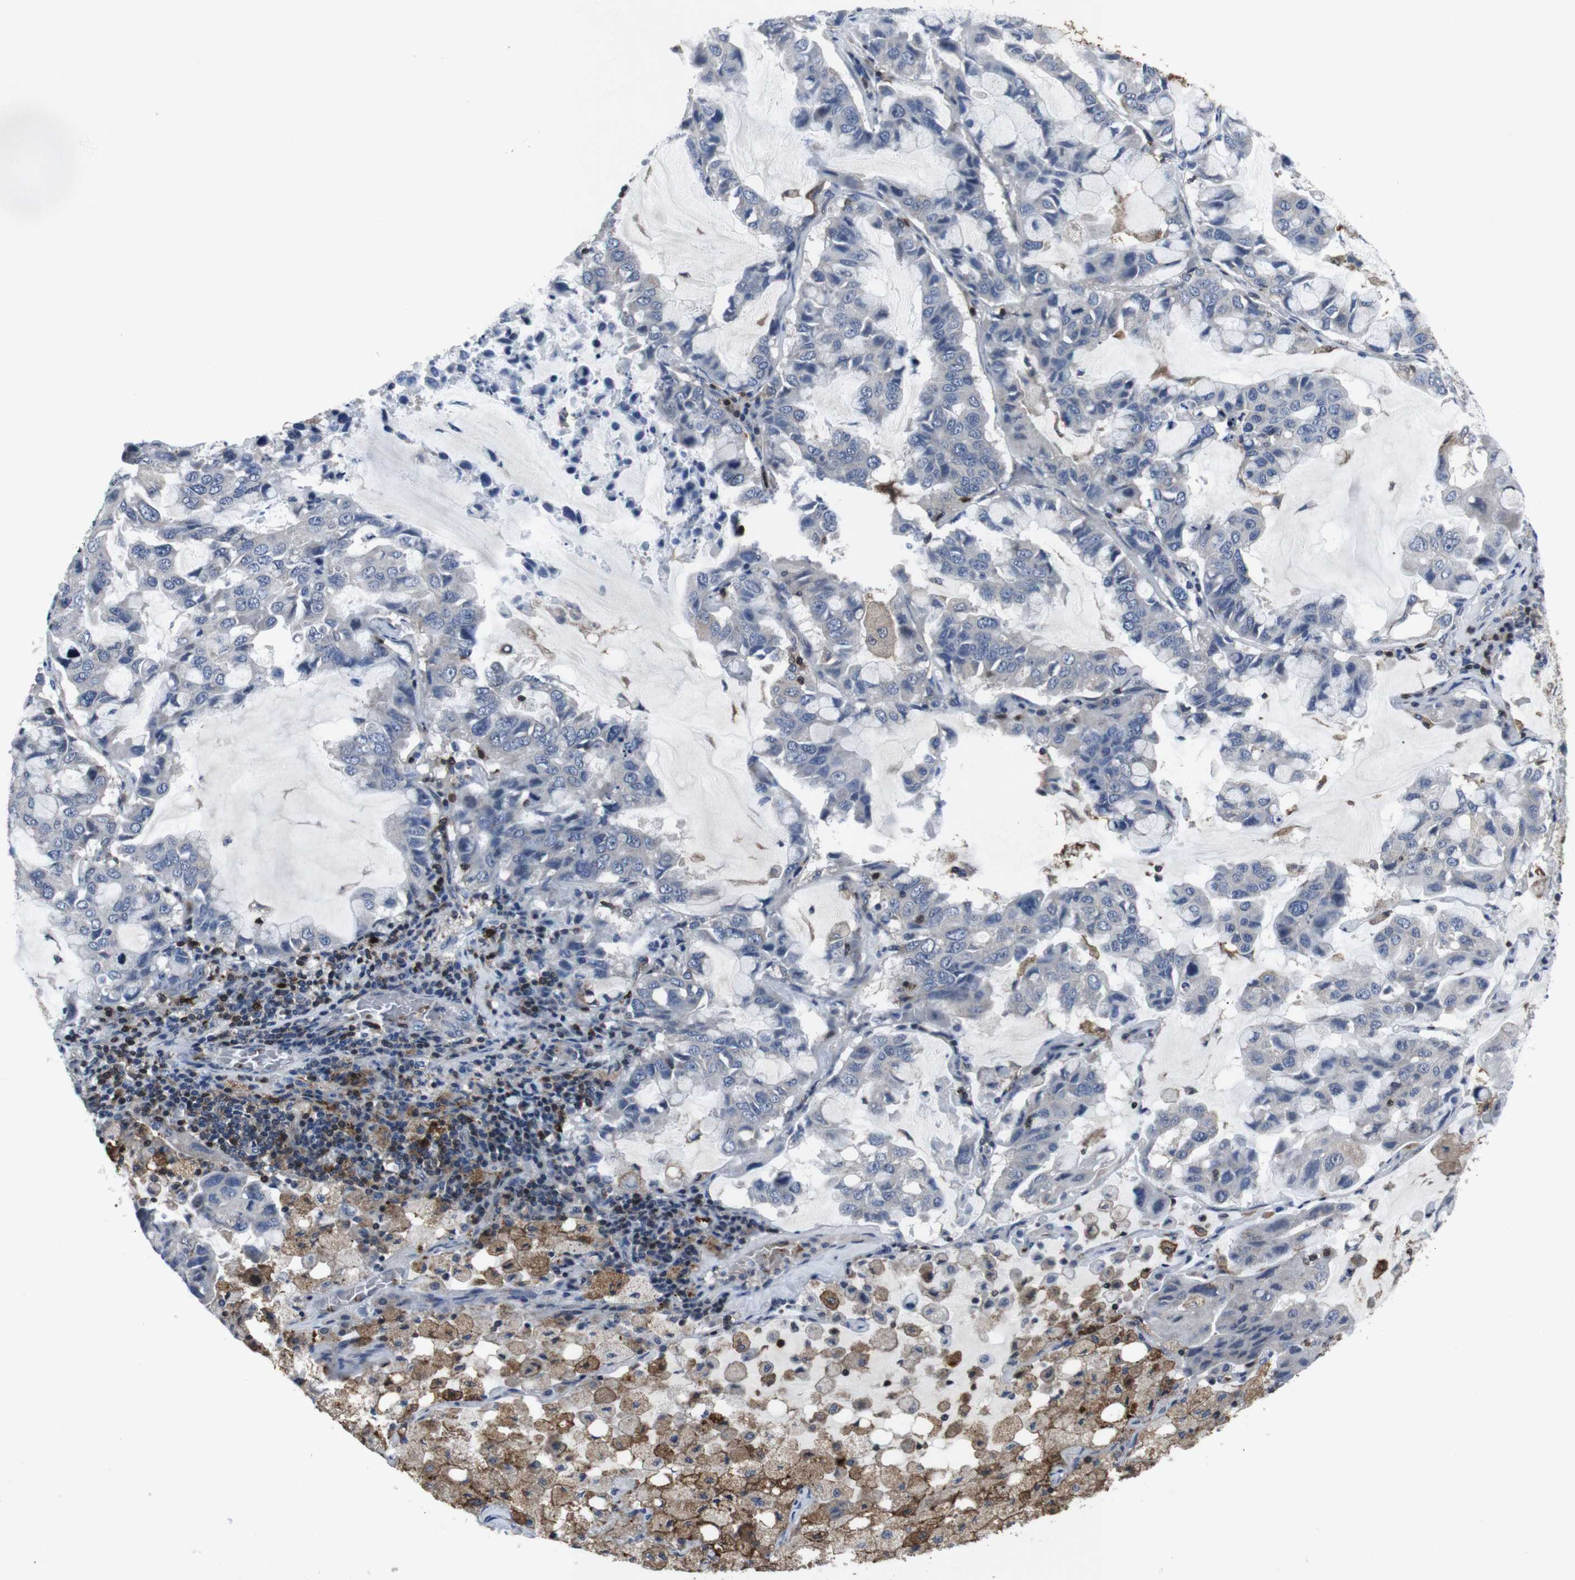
{"staining": {"intensity": "negative", "quantity": "none", "location": "none"}, "tissue": "lung cancer", "cell_type": "Tumor cells", "image_type": "cancer", "snomed": [{"axis": "morphology", "description": "Adenocarcinoma, NOS"}, {"axis": "topography", "description": "Lung"}], "caption": "Immunohistochemical staining of adenocarcinoma (lung) reveals no significant positivity in tumor cells. (Stains: DAB (3,3'-diaminobenzidine) IHC with hematoxylin counter stain, Microscopy: brightfield microscopy at high magnification).", "gene": "STAT4", "patient": {"sex": "male", "age": 64}}